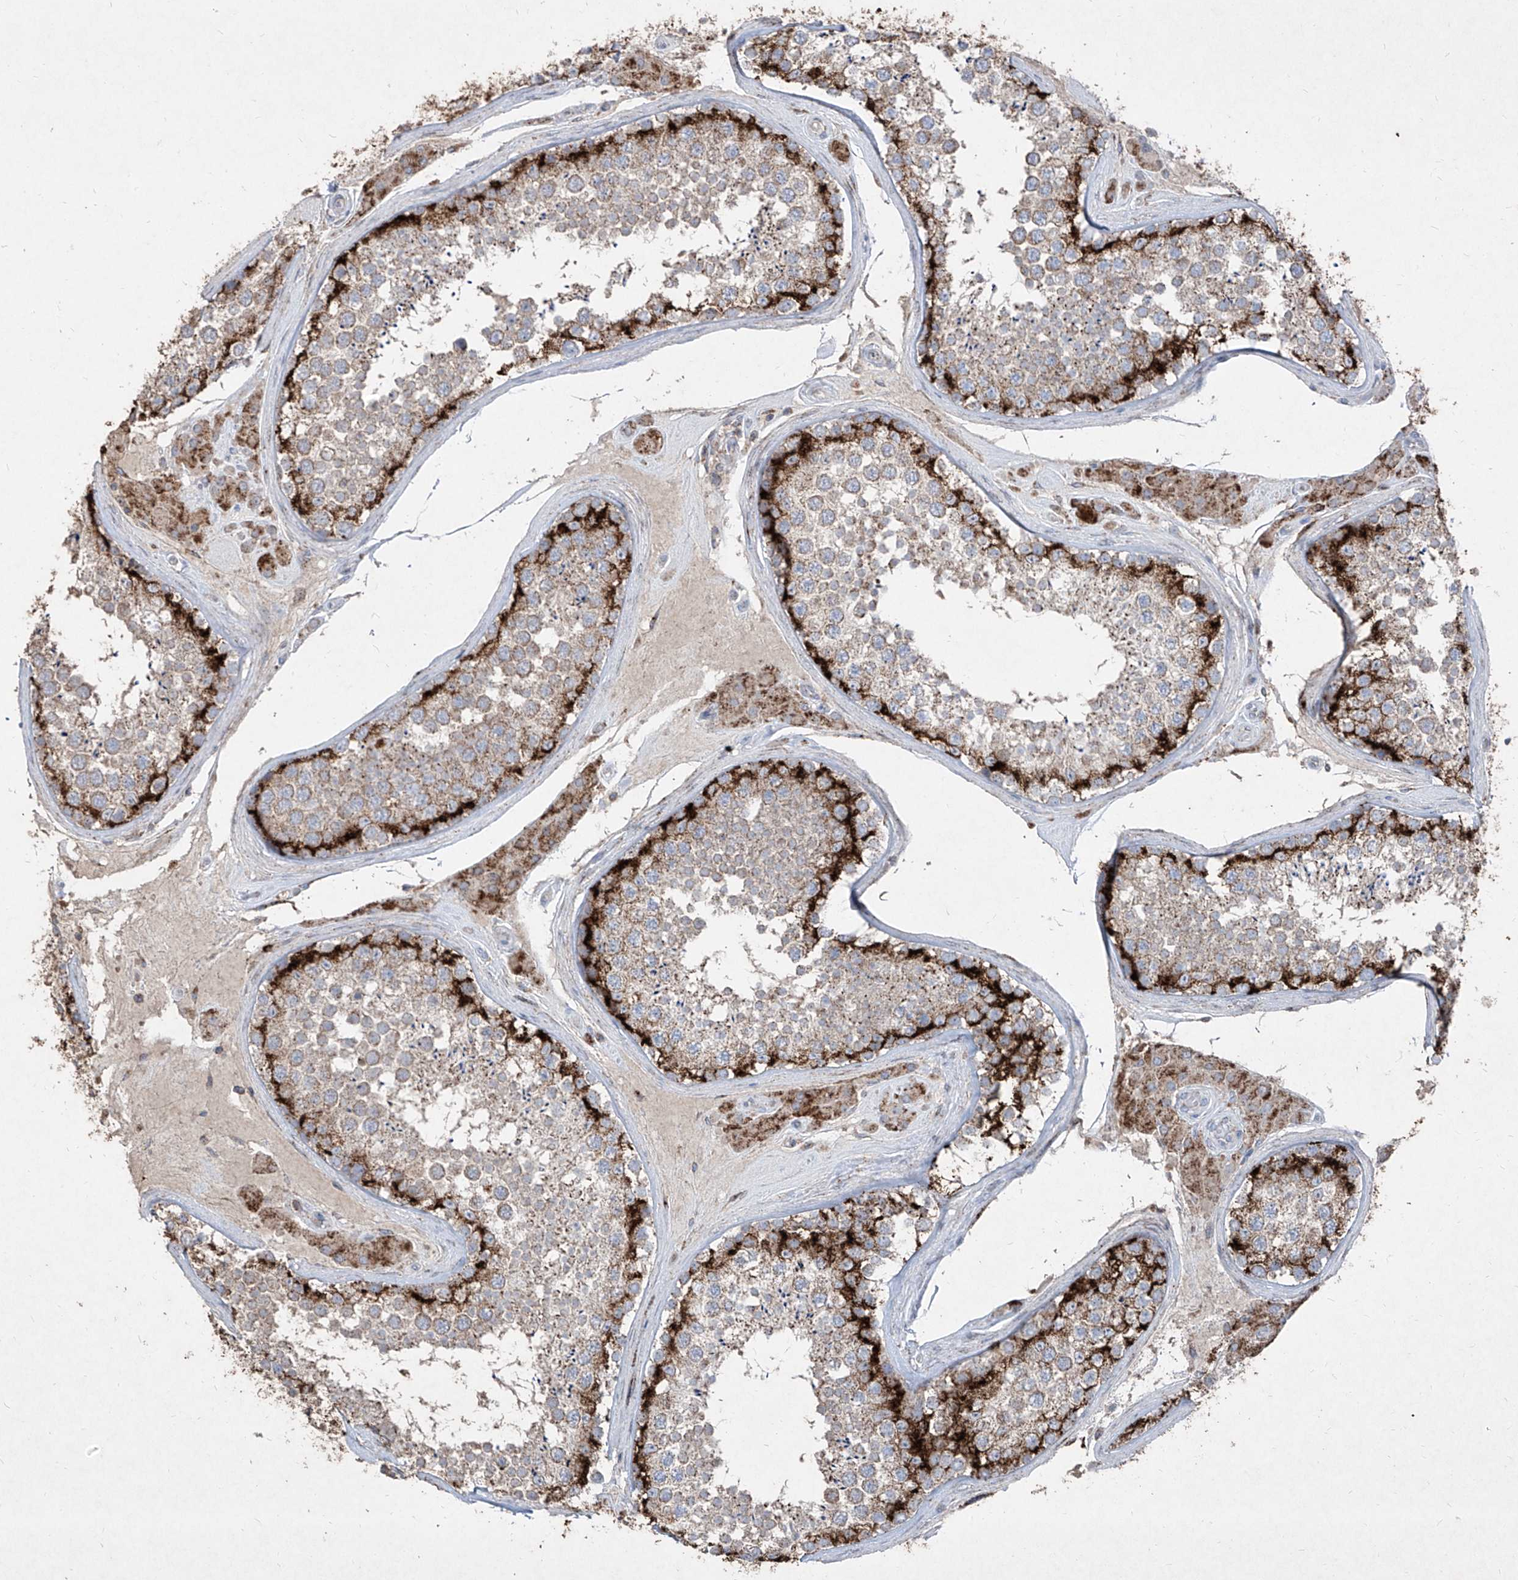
{"staining": {"intensity": "strong", "quantity": "25%-75%", "location": "cytoplasmic/membranous"}, "tissue": "testis", "cell_type": "Cells in seminiferous ducts", "image_type": "normal", "snomed": [{"axis": "morphology", "description": "Normal tissue, NOS"}, {"axis": "topography", "description": "Testis"}], "caption": "Immunohistochemistry (IHC) image of unremarkable human testis stained for a protein (brown), which demonstrates high levels of strong cytoplasmic/membranous positivity in approximately 25%-75% of cells in seminiferous ducts.", "gene": "ABCD3", "patient": {"sex": "male", "age": 46}}